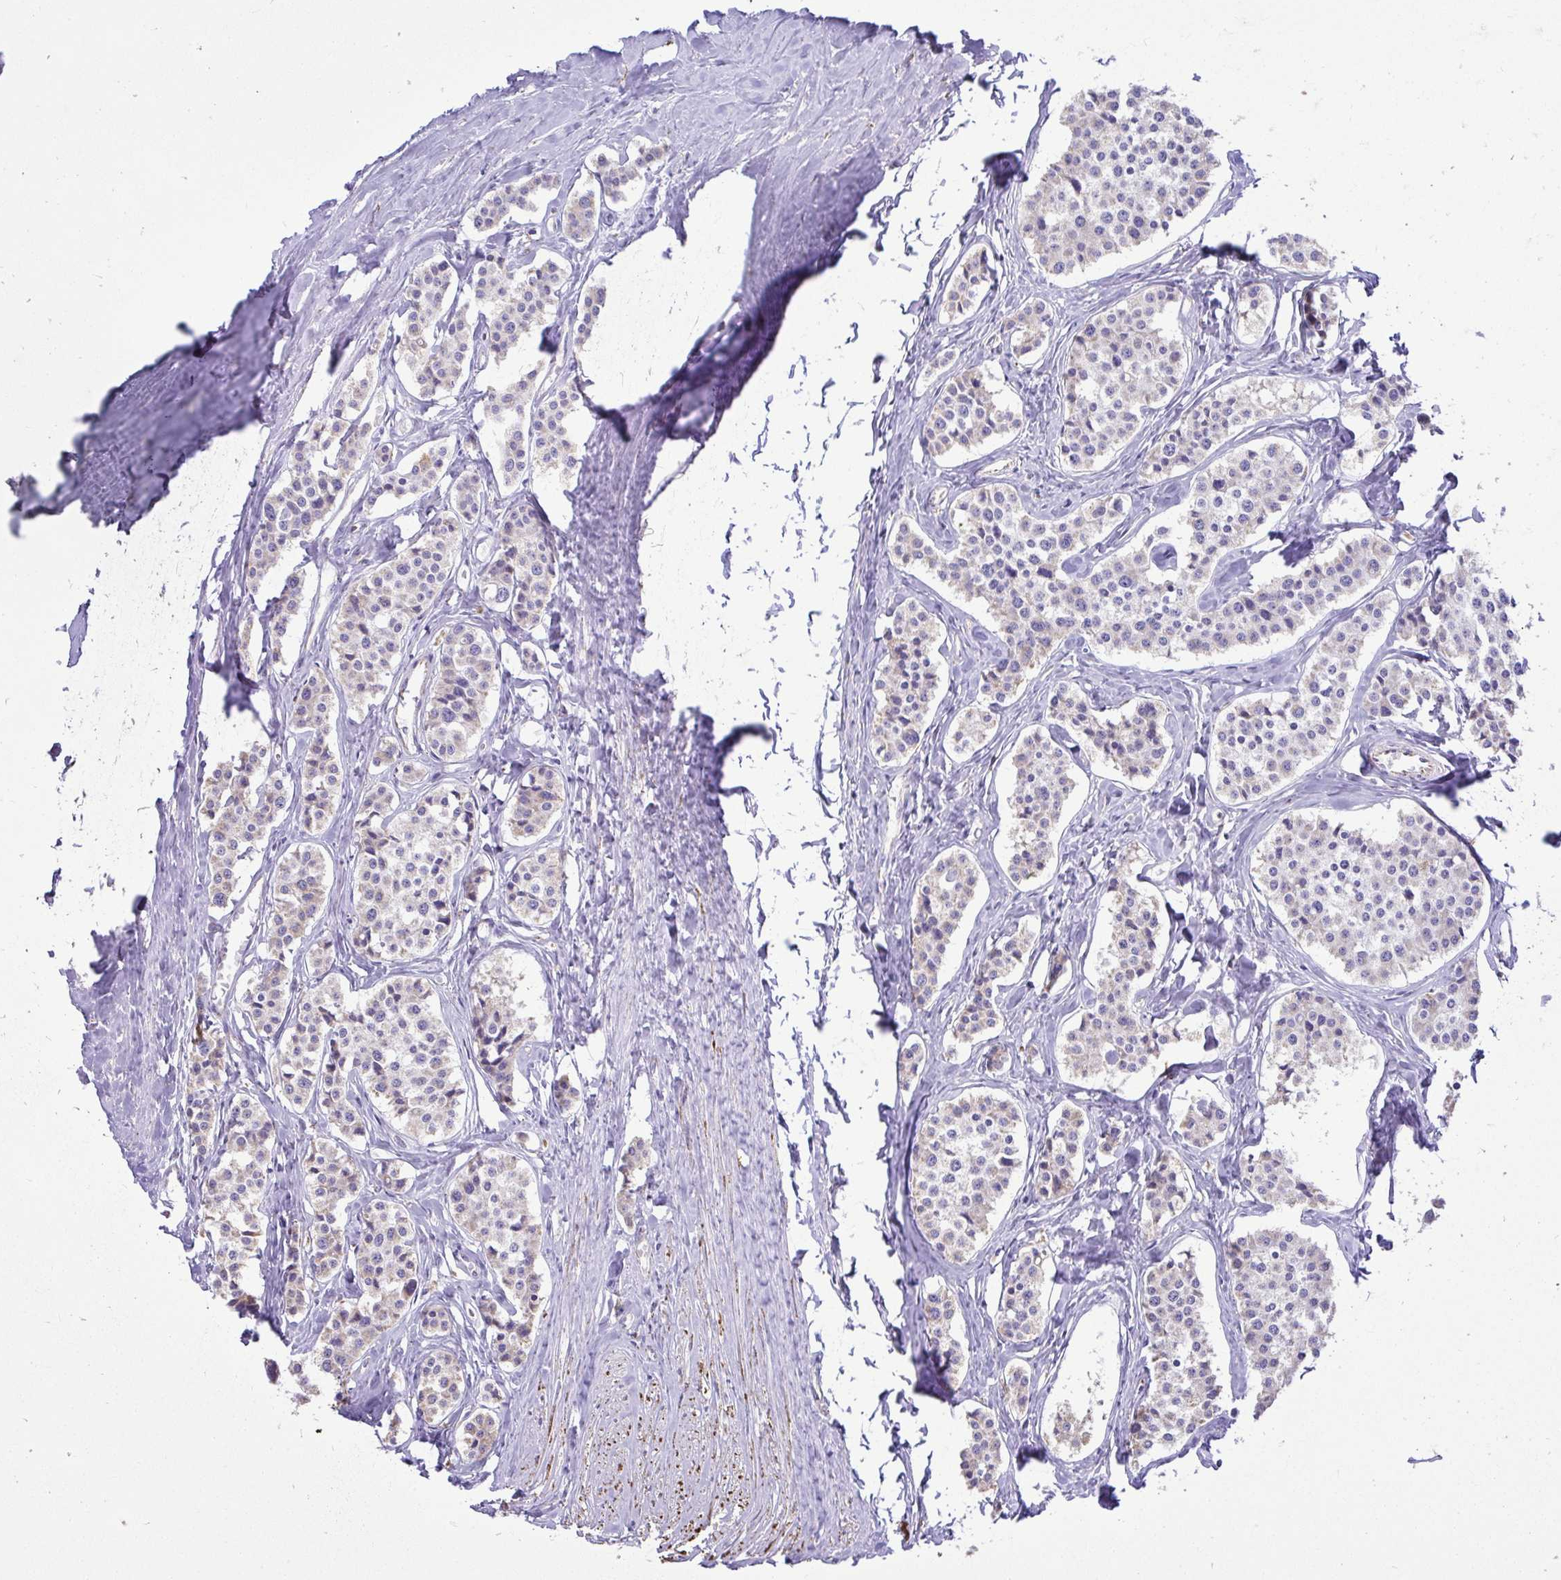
{"staining": {"intensity": "weak", "quantity": "<25%", "location": "cytoplasmic/membranous"}, "tissue": "carcinoid", "cell_type": "Tumor cells", "image_type": "cancer", "snomed": [{"axis": "morphology", "description": "Carcinoid, malignant, NOS"}, {"axis": "topography", "description": "Small intestine"}], "caption": "Immunohistochemistry (IHC) of malignant carcinoid displays no positivity in tumor cells.", "gene": "MPZL2", "patient": {"sex": "male", "age": 60}}